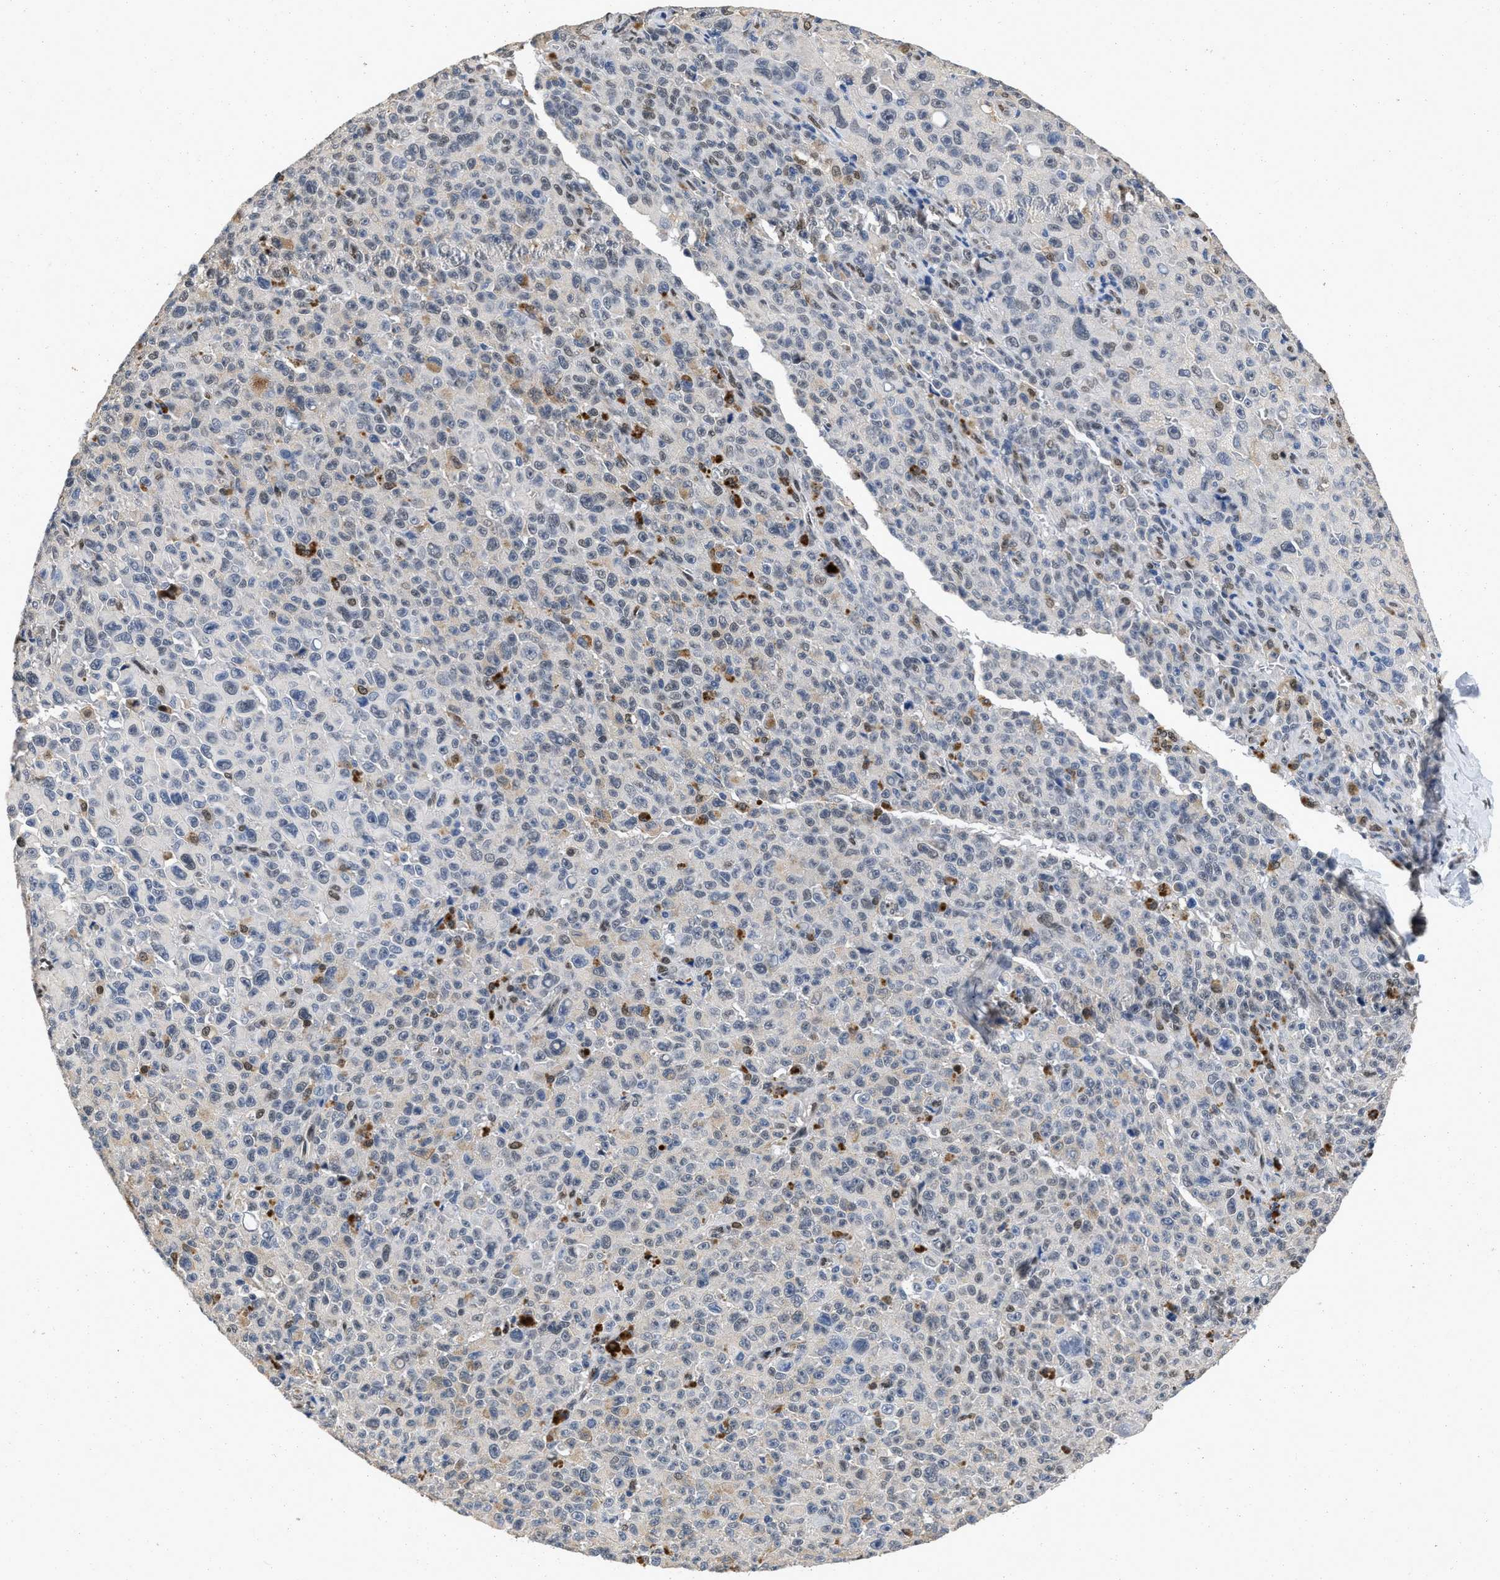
{"staining": {"intensity": "moderate", "quantity": "<25%", "location": "nuclear"}, "tissue": "melanoma", "cell_type": "Tumor cells", "image_type": "cancer", "snomed": [{"axis": "morphology", "description": "Malignant melanoma, NOS"}, {"axis": "topography", "description": "Skin"}], "caption": "Immunohistochemical staining of melanoma exhibits low levels of moderate nuclear protein positivity in about <25% of tumor cells. The staining is performed using DAB (3,3'-diaminobenzidine) brown chromogen to label protein expression. The nuclei are counter-stained blue using hematoxylin.", "gene": "QKI", "patient": {"sex": "female", "age": 82}}